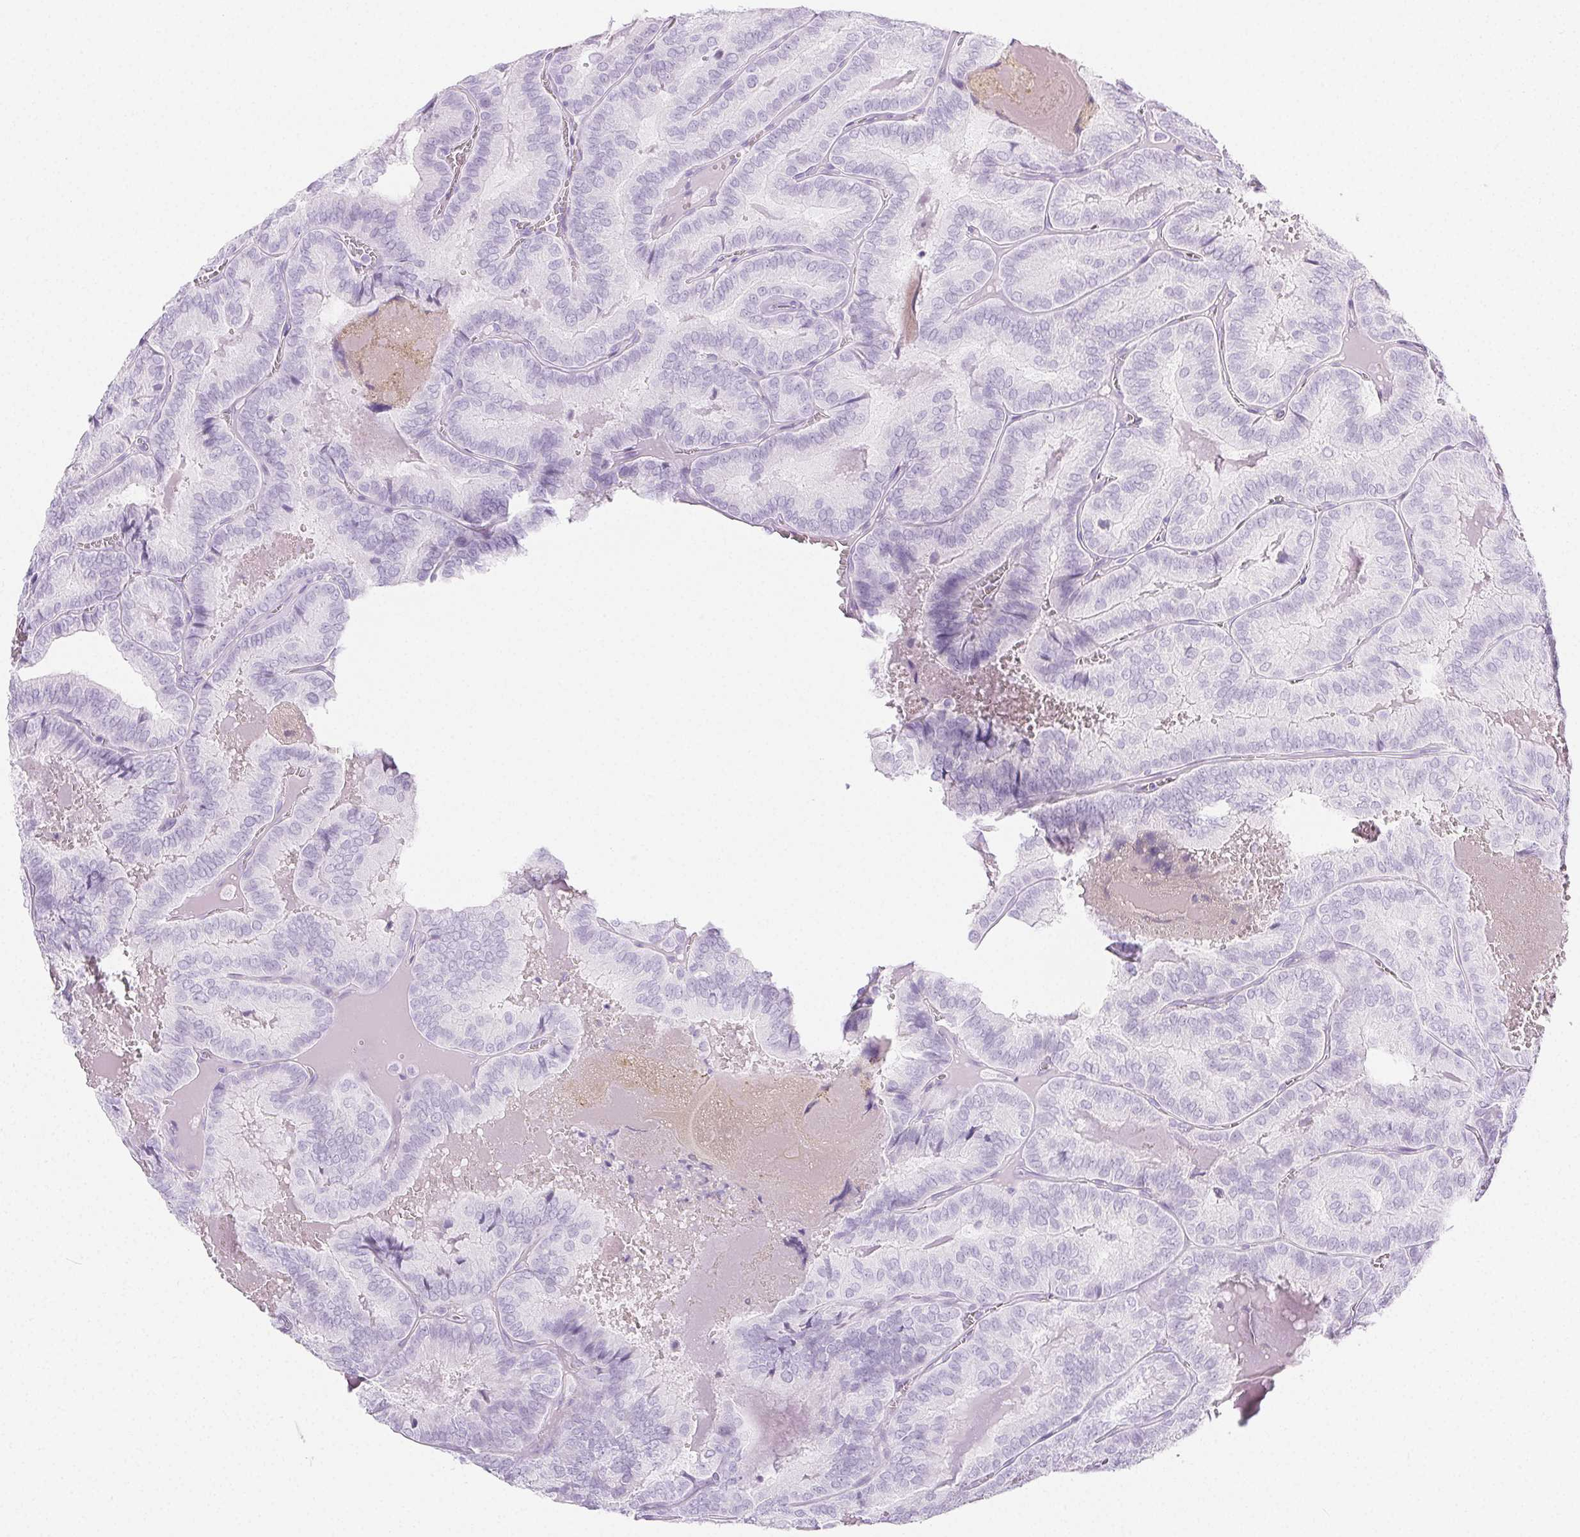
{"staining": {"intensity": "negative", "quantity": "none", "location": "none"}, "tissue": "thyroid cancer", "cell_type": "Tumor cells", "image_type": "cancer", "snomed": [{"axis": "morphology", "description": "Papillary adenocarcinoma, NOS"}, {"axis": "topography", "description": "Thyroid gland"}], "caption": "The immunohistochemistry (IHC) photomicrograph has no significant staining in tumor cells of thyroid papillary adenocarcinoma tissue.", "gene": "PI3", "patient": {"sex": "female", "age": 75}}